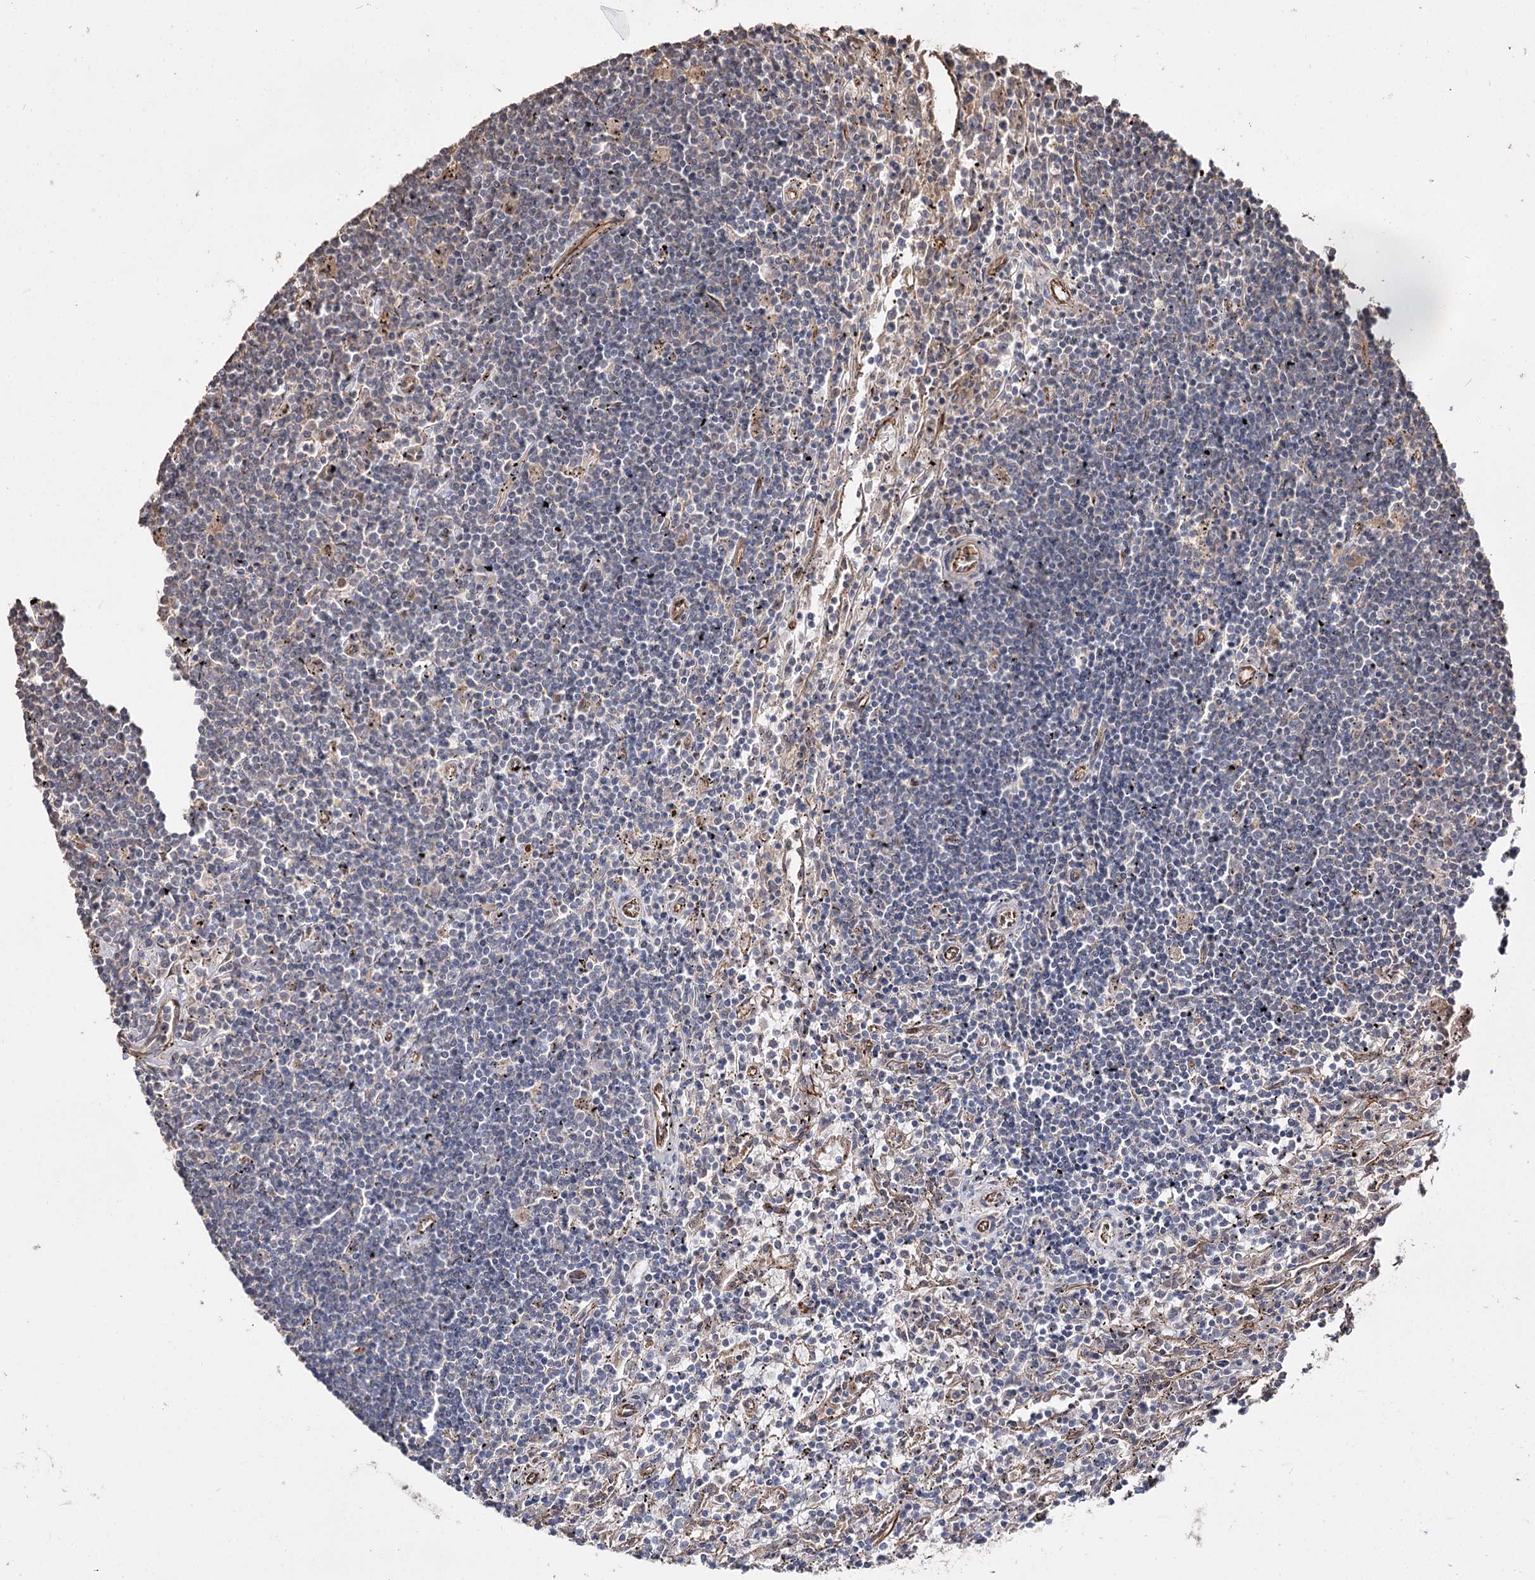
{"staining": {"intensity": "negative", "quantity": "none", "location": "none"}, "tissue": "lymphoma", "cell_type": "Tumor cells", "image_type": "cancer", "snomed": [{"axis": "morphology", "description": "Malignant lymphoma, non-Hodgkin's type, Low grade"}, {"axis": "topography", "description": "Spleen"}], "caption": "Immunohistochemistry of human lymphoma demonstrates no expression in tumor cells.", "gene": "SPART", "patient": {"sex": "male", "age": 76}}